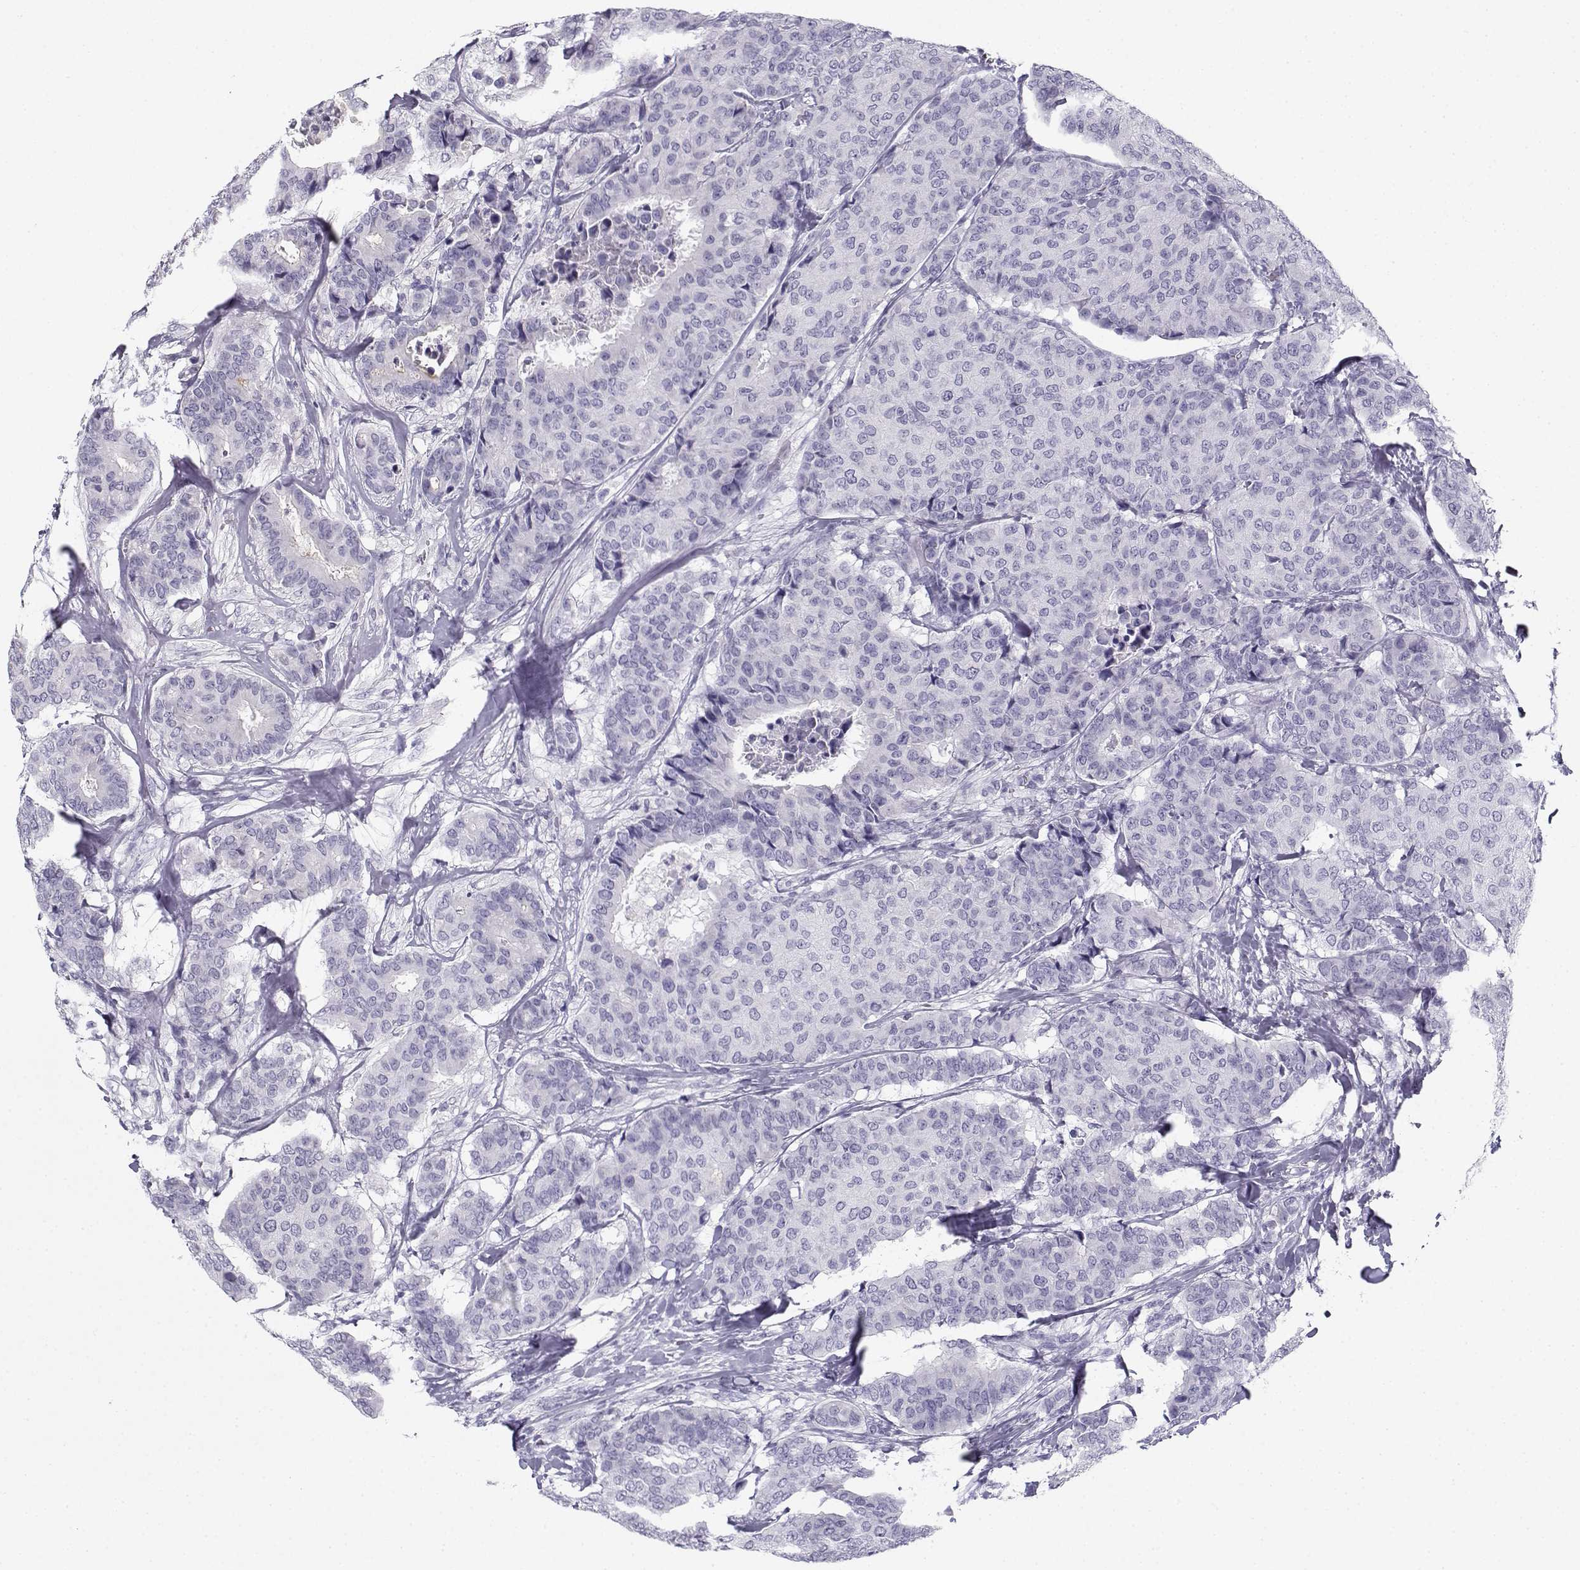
{"staining": {"intensity": "negative", "quantity": "none", "location": "none"}, "tissue": "breast cancer", "cell_type": "Tumor cells", "image_type": "cancer", "snomed": [{"axis": "morphology", "description": "Duct carcinoma"}, {"axis": "topography", "description": "Breast"}], "caption": "Histopathology image shows no significant protein positivity in tumor cells of breast cancer (infiltrating ductal carcinoma).", "gene": "CREB3L3", "patient": {"sex": "female", "age": 75}}